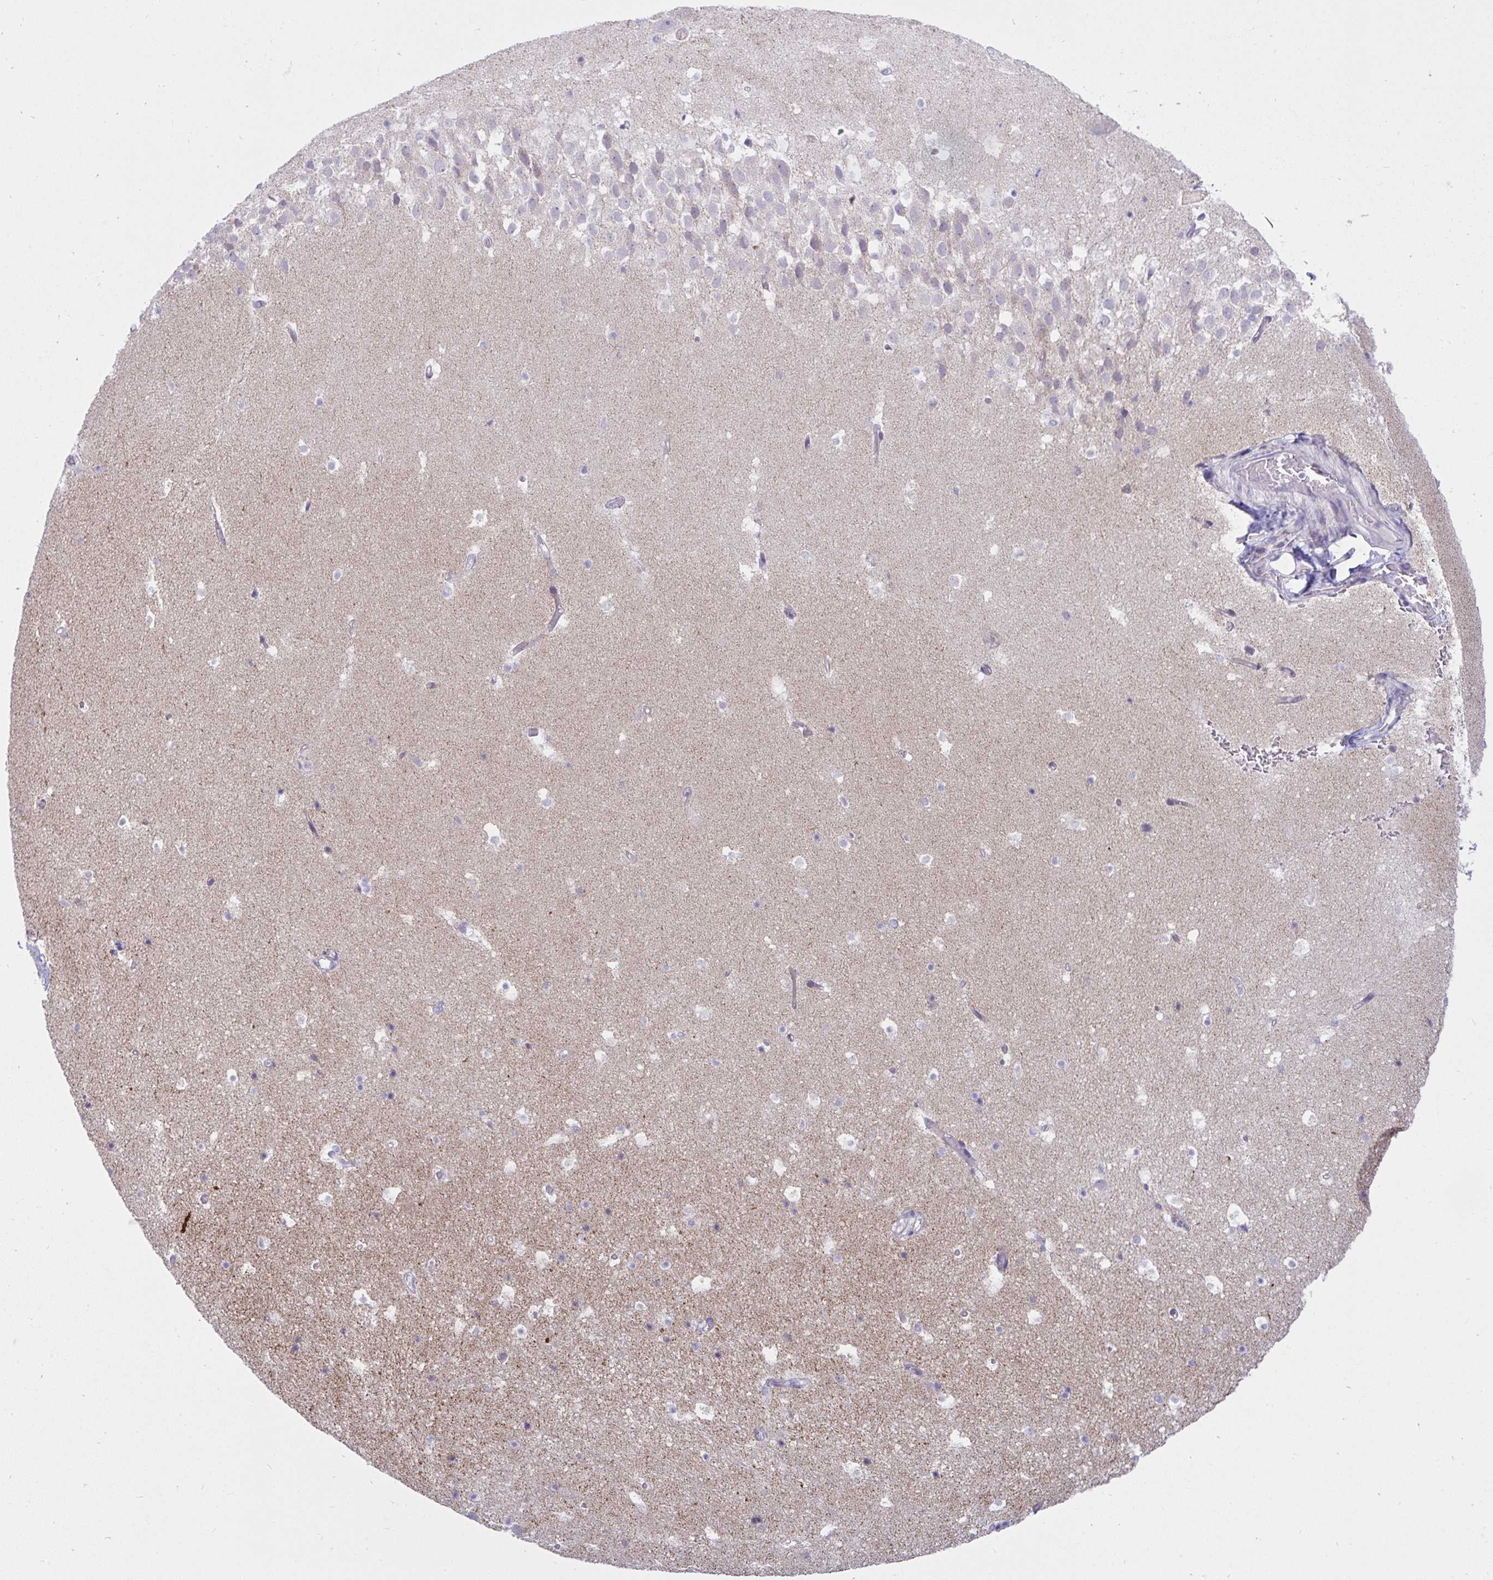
{"staining": {"intensity": "negative", "quantity": "none", "location": "none"}, "tissue": "hippocampus", "cell_type": "Glial cells", "image_type": "normal", "snomed": [{"axis": "morphology", "description": "Normal tissue, NOS"}, {"axis": "topography", "description": "Hippocampus"}], "caption": "This is an immunohistochemistry image of unremarkable hippocampus. There is no staining in glial cells.", "gene": "DTX3", "patient": {"sex": "male", "age": 26}}